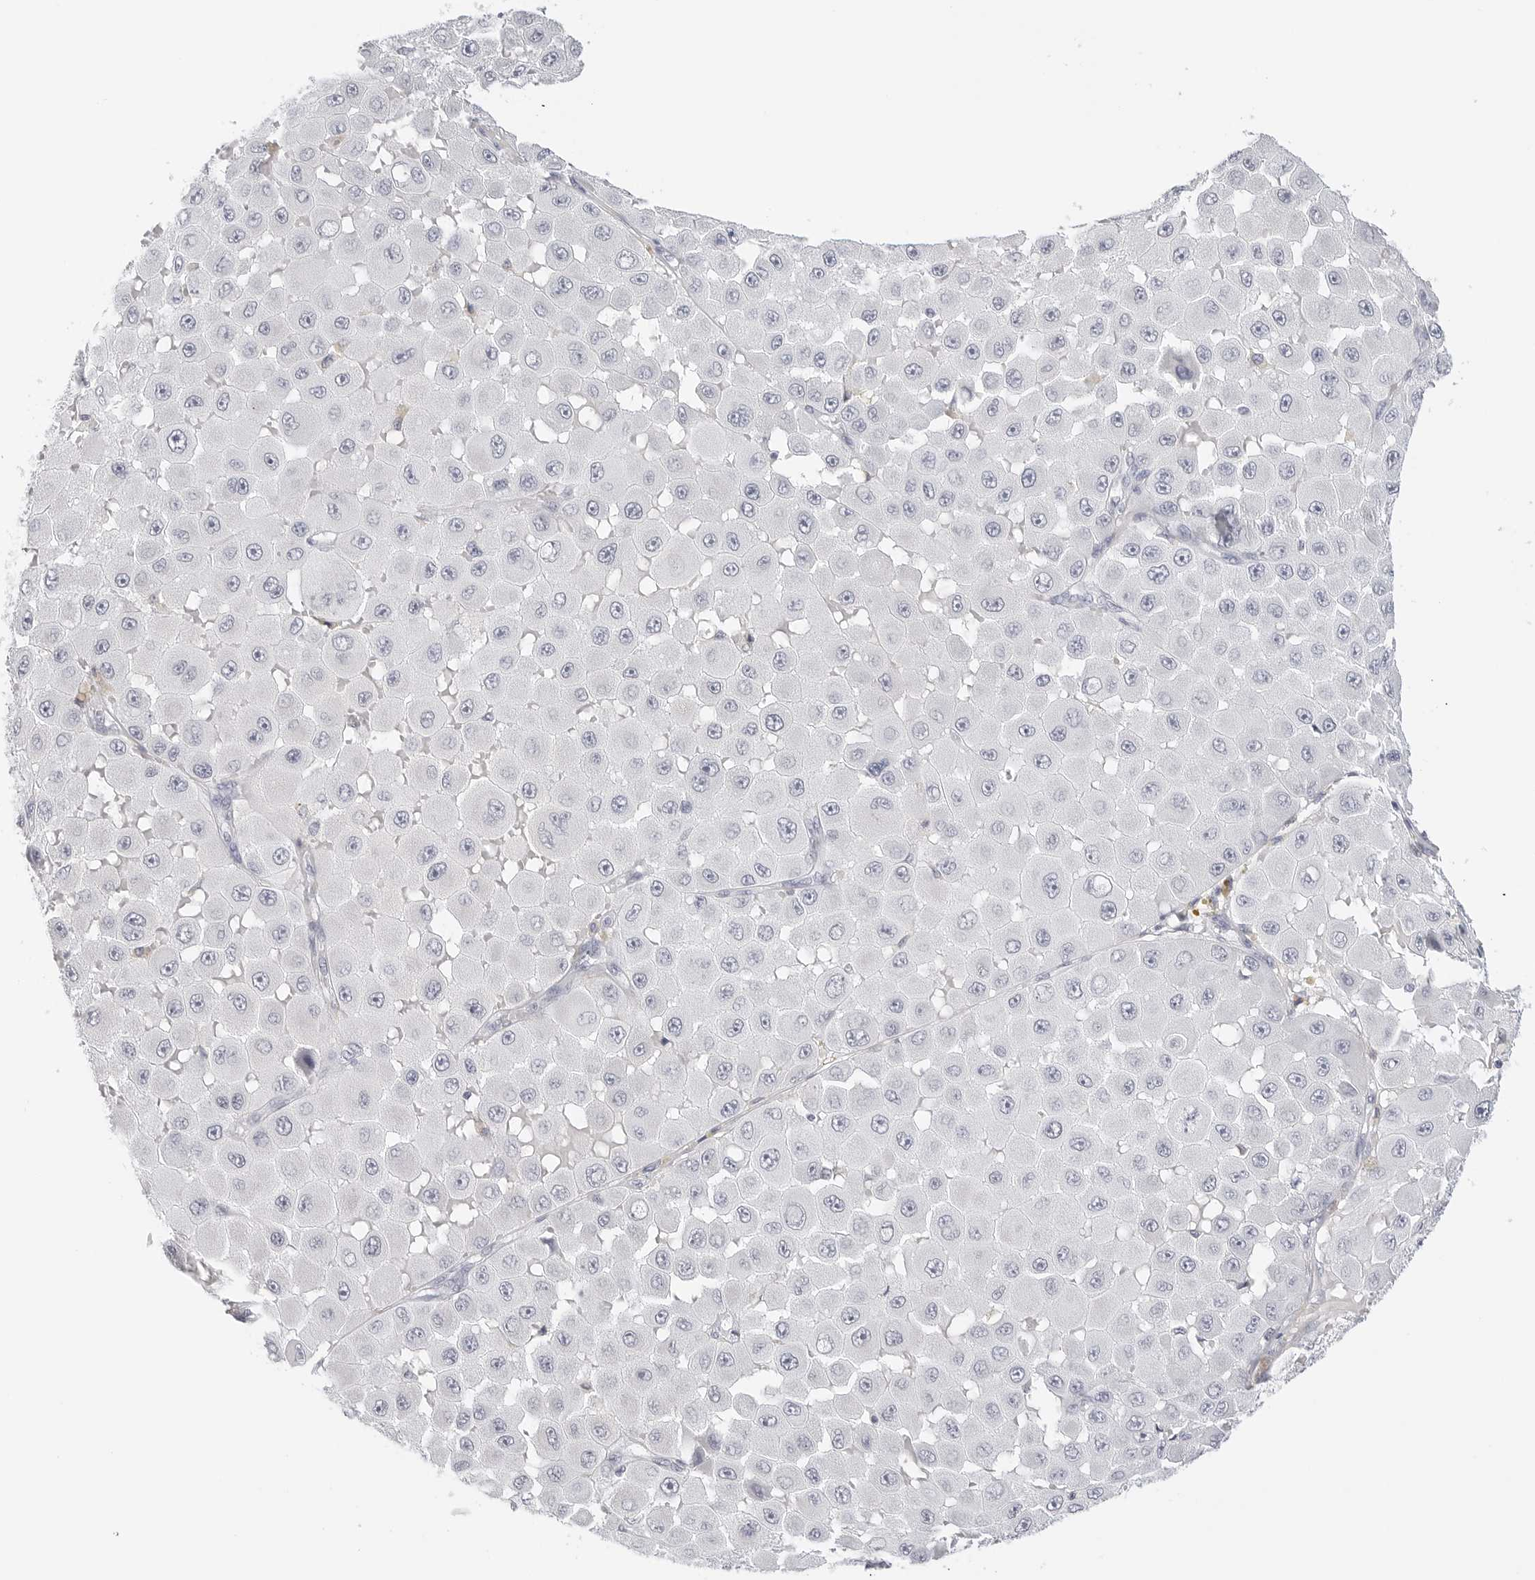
{"staining": {"intensity": "negative", "quantity": "none", "location": "none"}, "tissue": "melanoma", "cell_type": "Tumor cells", "image_type": "cancer", "snomed": [{"axis": "morphology", "description": "Malignant melanoma, NOS"}, {"axis": "topography", "description": "Skin"}], "caption": "Immunohistochemistry photomicrograph of human melanoma stained for a protein (brown), which demonstrates no positivity in tumor cells. (DAB immunohistochemistry, high magnification).", "gene": "HMGCS2", "patient": {"sex": "female", "age": 81}}